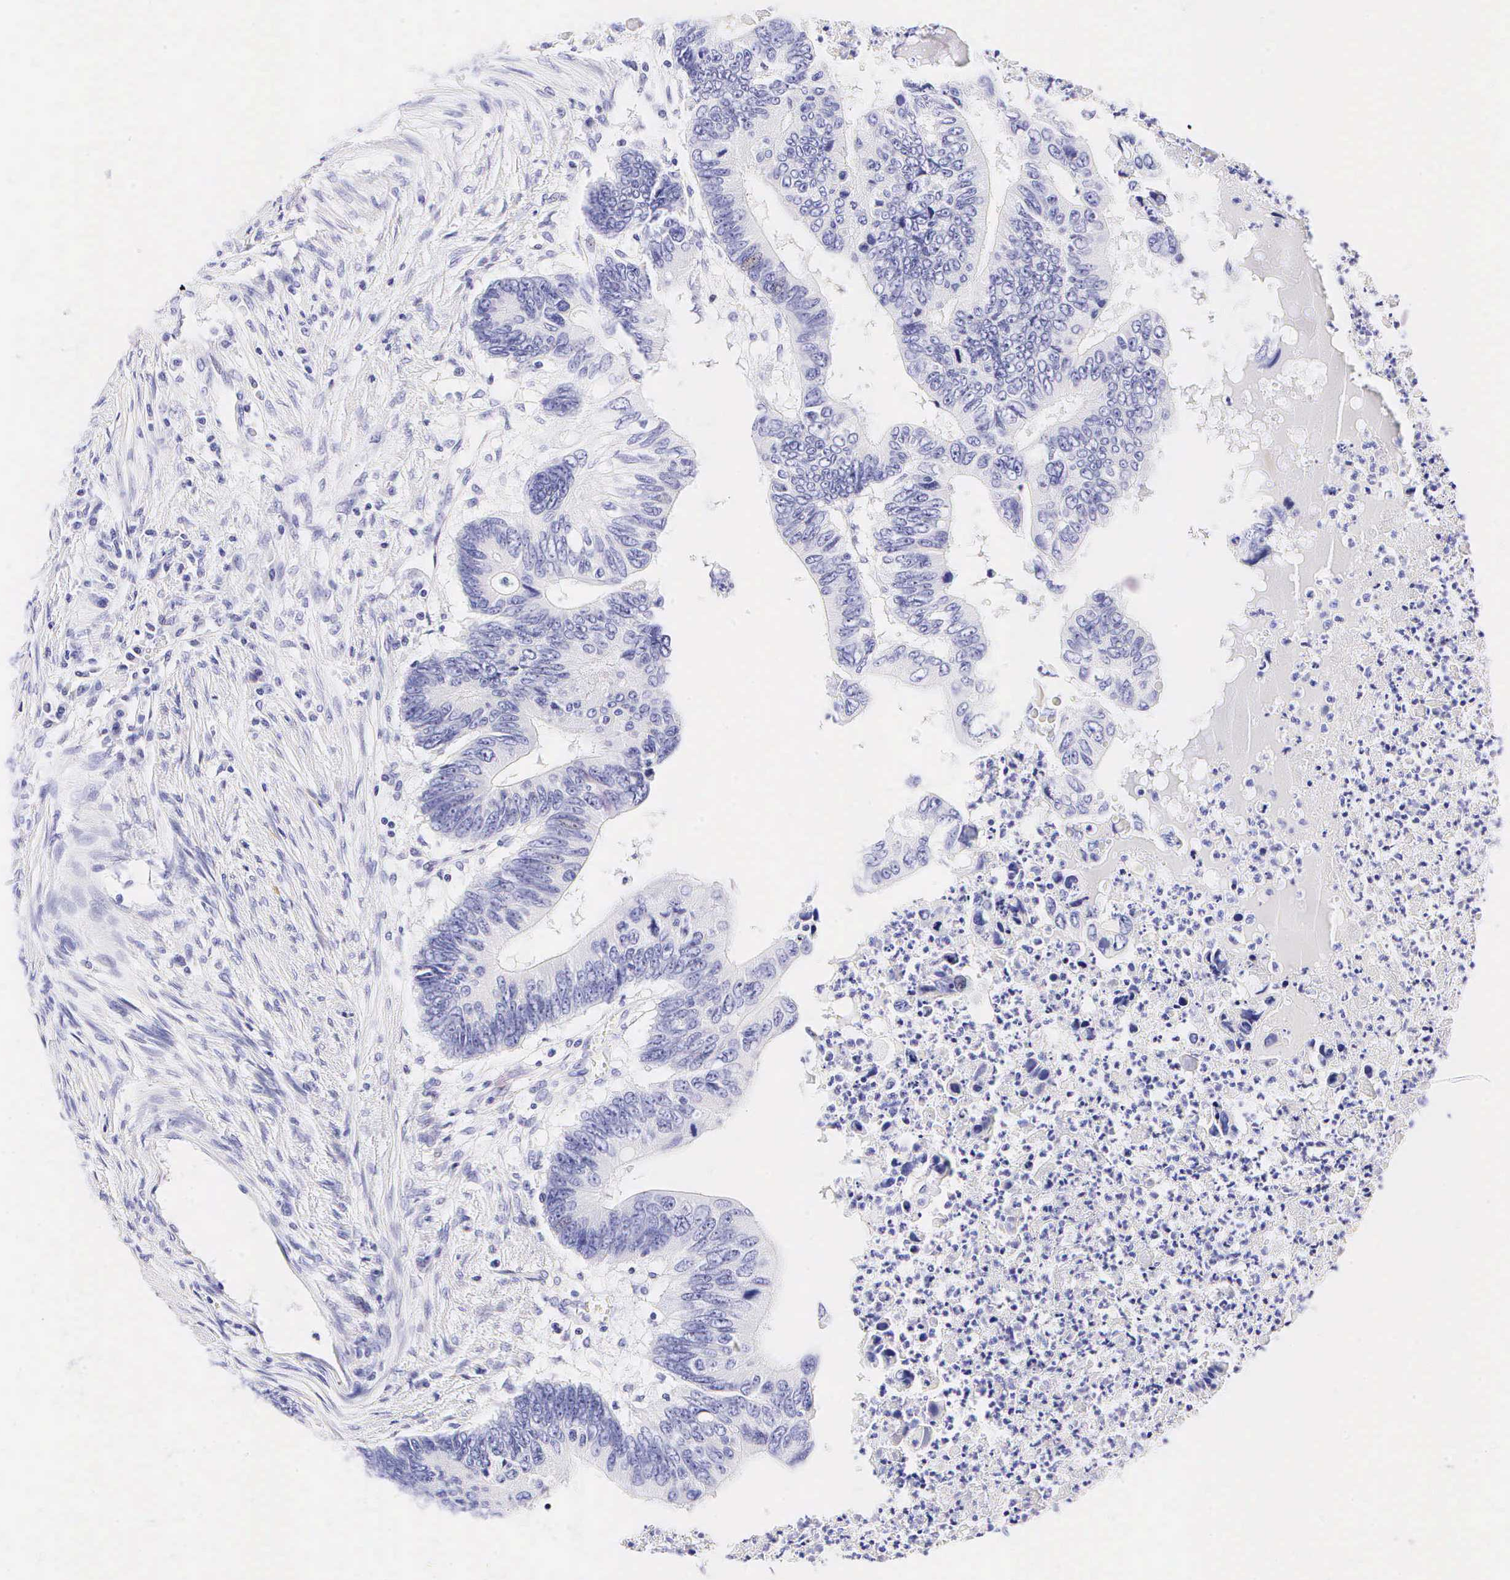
{"staining": {"intensity": "negative", "quantity": "none", "location": "none"}, "tissue": "colorectal cancer", "cell_type": "Tumor cells", "image_type": "cancer", "snomed": [{"axis": "morphology", "description": "Adenocarcinoma, NOS"}, {"axis": "topography", "description": "Colon"}], "caption": "This histopathology image is of colorectal cancer stained with immunohistochemistry (IHC) to label a protein in brown with the nuclei are counter-stained blue. There is no positivity in tumor cells.", "gene": "CALD1", "patient": {"sex": "male", "age": 65}}